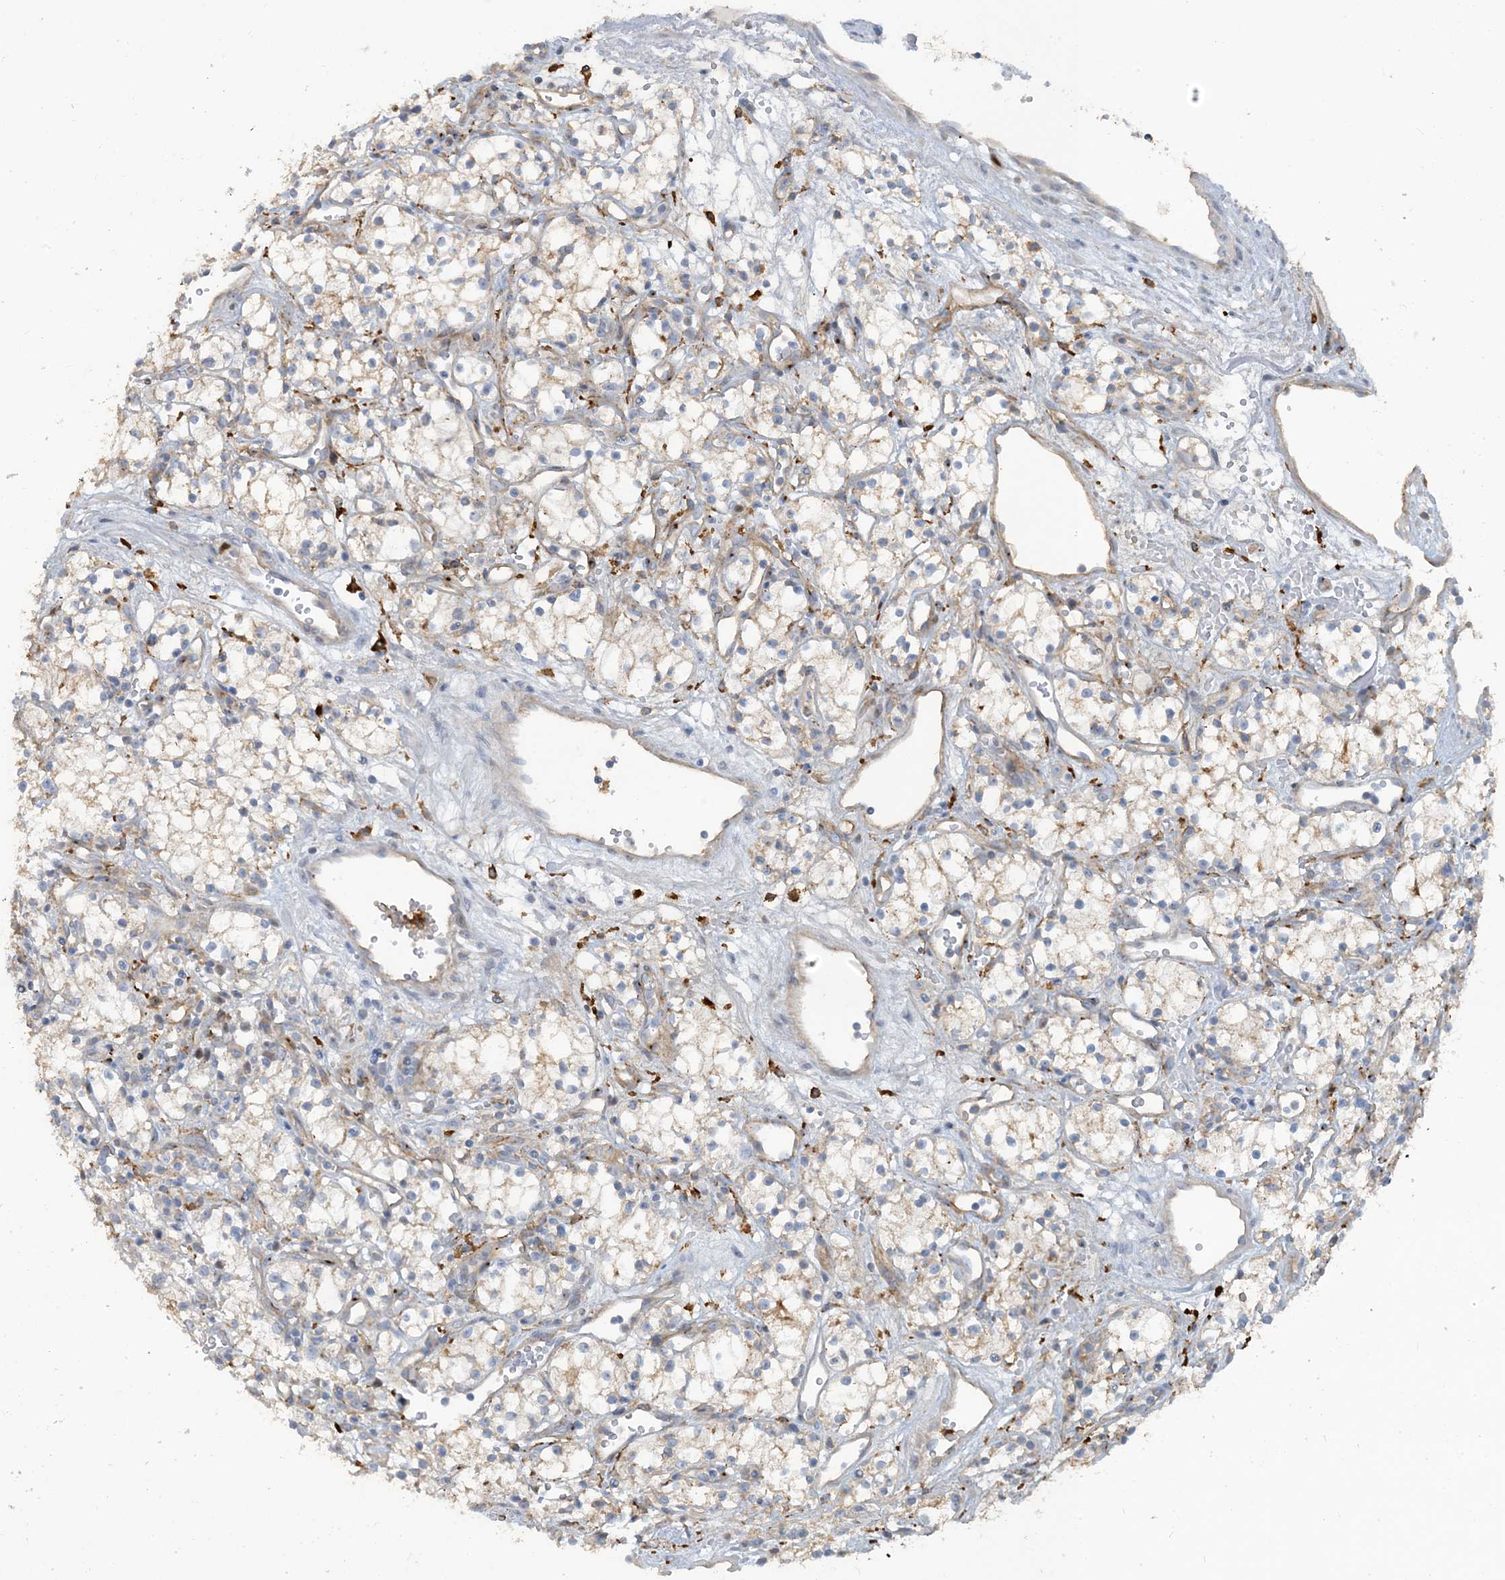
{"staining": {"intensity": "weak", "quantity": "25%-75%", "location": "cytoplasmic/membranous"}, "tissue": "renal cancer", "cell_type": "Tumor cells", "image_type": "cancer", "snomed": [{"axis": "morphology", "description": "Adenocarcinoma, NOS"}, {"axis": "topography", "description": "Kidney"}], "caption": "Immunohistochemistry (IHC) of human renal adenocarcinoma exhibits low levels of weak cytoplasmic/membranous positivity in about 25%-75% of tumor cells.", "gene": "PEAR1", "patient": {"sex": "male", "age": 59}}